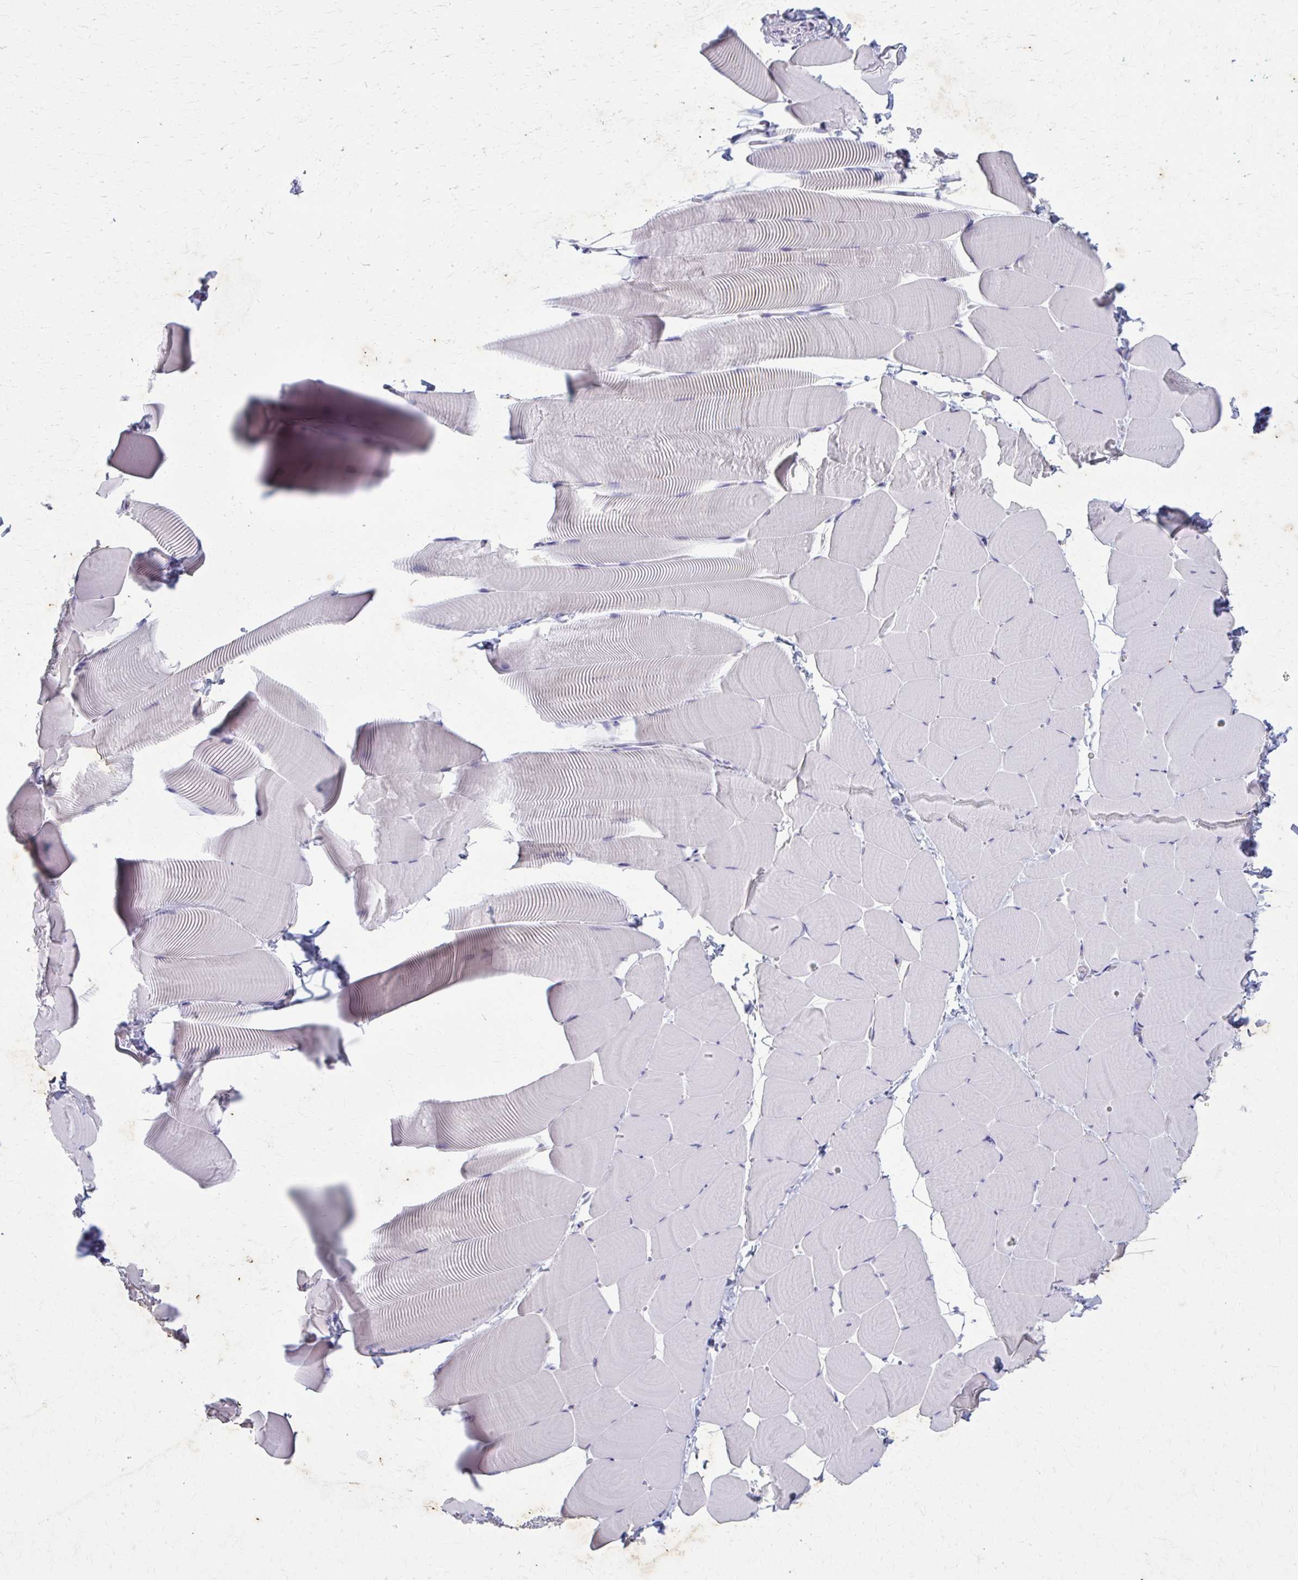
{"staining": {"intensity": "weak", "quantity": "<25%", "location": "cytoplasmic/membranous"}, "tissue": "skeletal muscle", "cell_type": "Myocytes", "image_type": "normal", "snomed": [{"axis": "morphology", "description": "Normal tissue, NOS"}, {"axis": "topography", "description": "Skeletal muscle"}], "caption": "A high-resolution histopathology image shows IHC staining of unremarkable skeletal muscle, which demonstrates no significant staining in myocytes. (Immunohistochemistry, brightfield microscopy, high magnification).", "gene": "CARD9", "patient": {"sex": "male", "age": 25}}